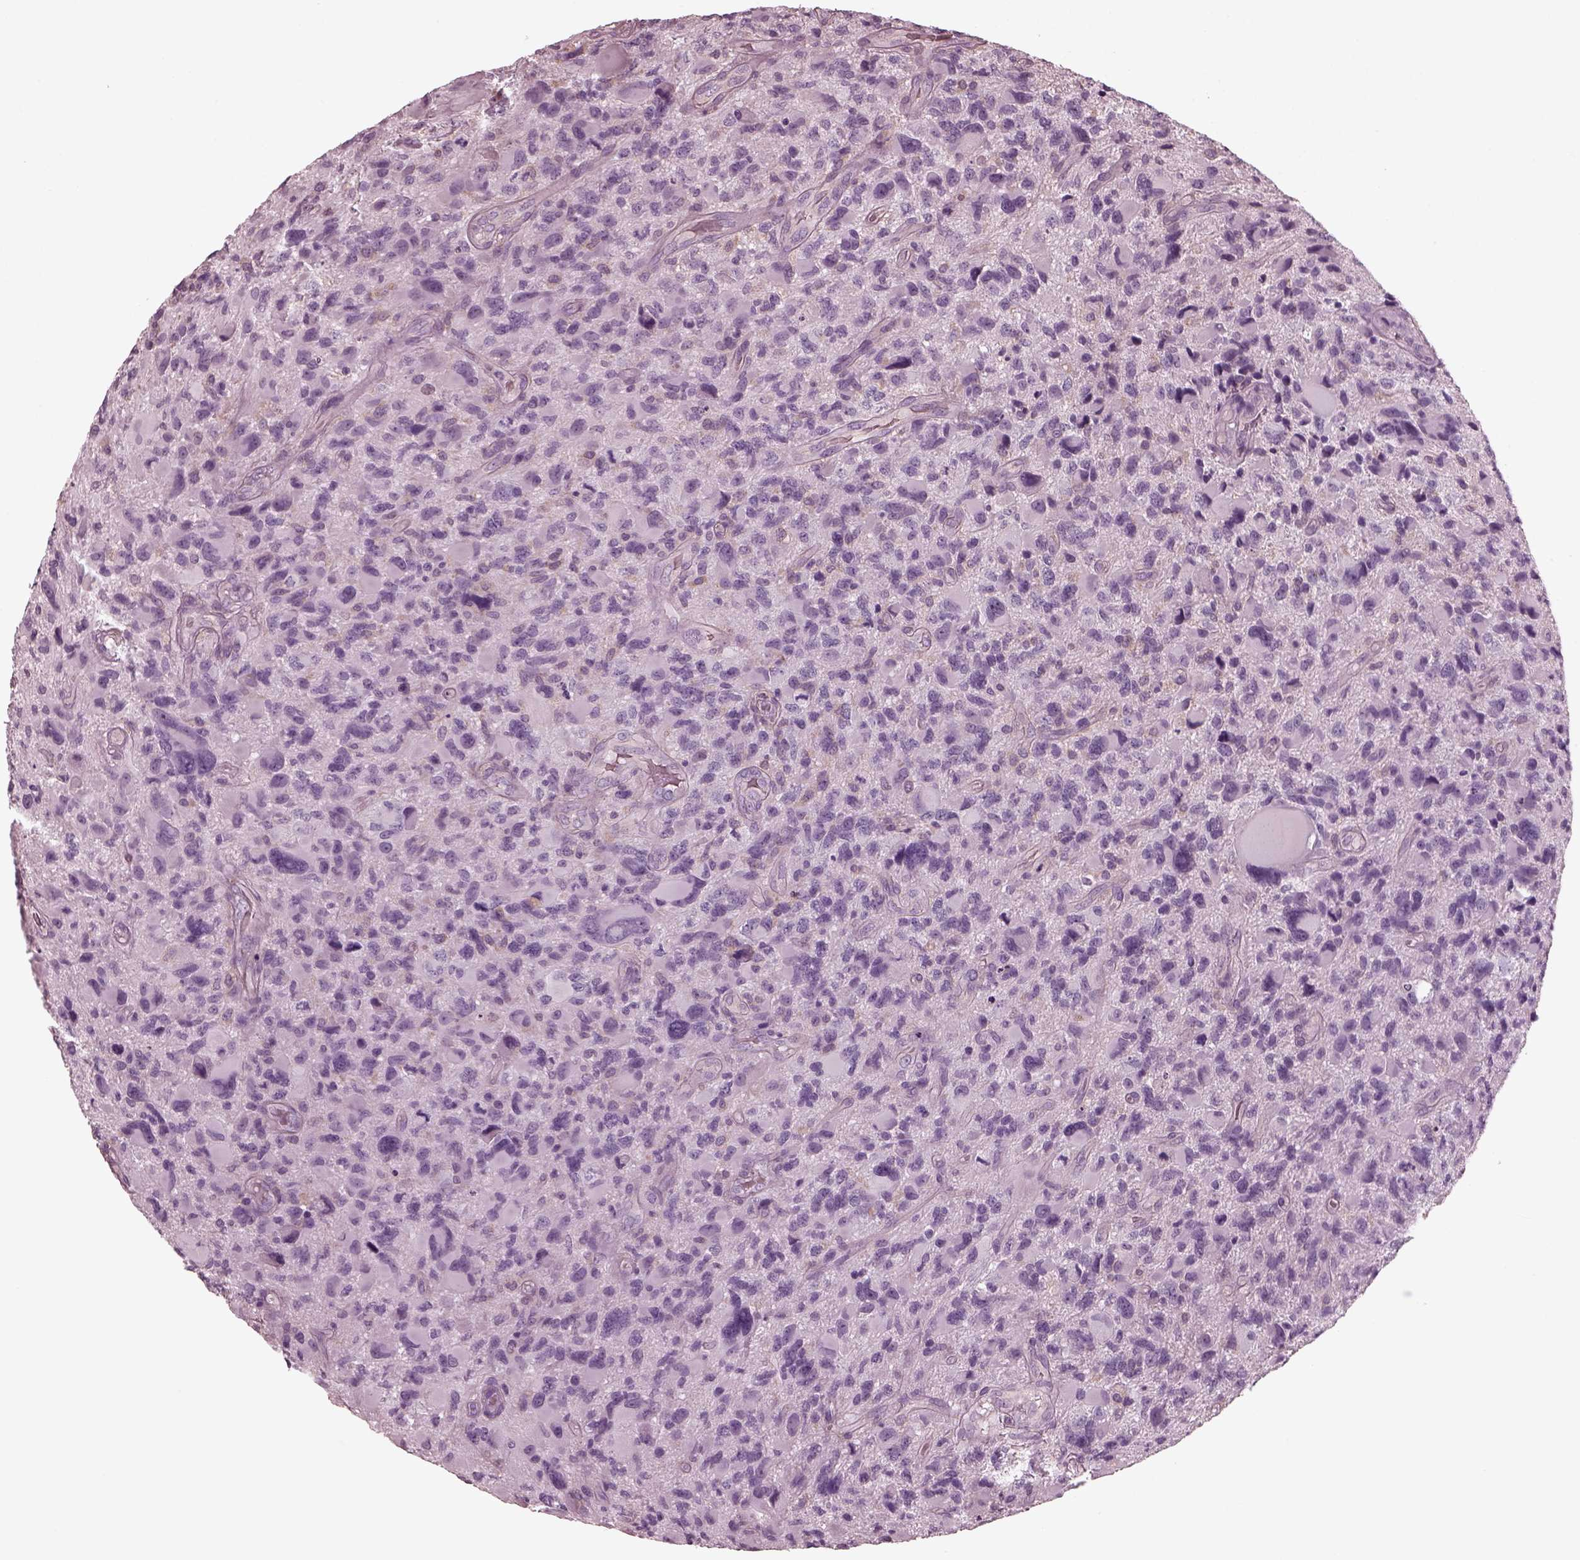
{"staining": {"intensity": "negative", "quantity": "none", "location": "none"}, "tissue": "glioma", "cell_type": "Tumor cells", "image_type": "cancer", "snomed": [{"axis": "morphology", "description": "Glioma, malignant, NOS"}, {"axis": "morphology", "description": "Glioma, malignant, High grade"}, {"axis": "topography", "description": "Brain"}], "caption": "Tumor cells are negative for protein expression in human glioma. Brightfield microscopy of immunohistochemistry (IHC) stained with DAB (brown) and hematoxylin (blue), captured at high magnification.", "gene": "CGA", "patient": {"sex": "female", "age": 71}}